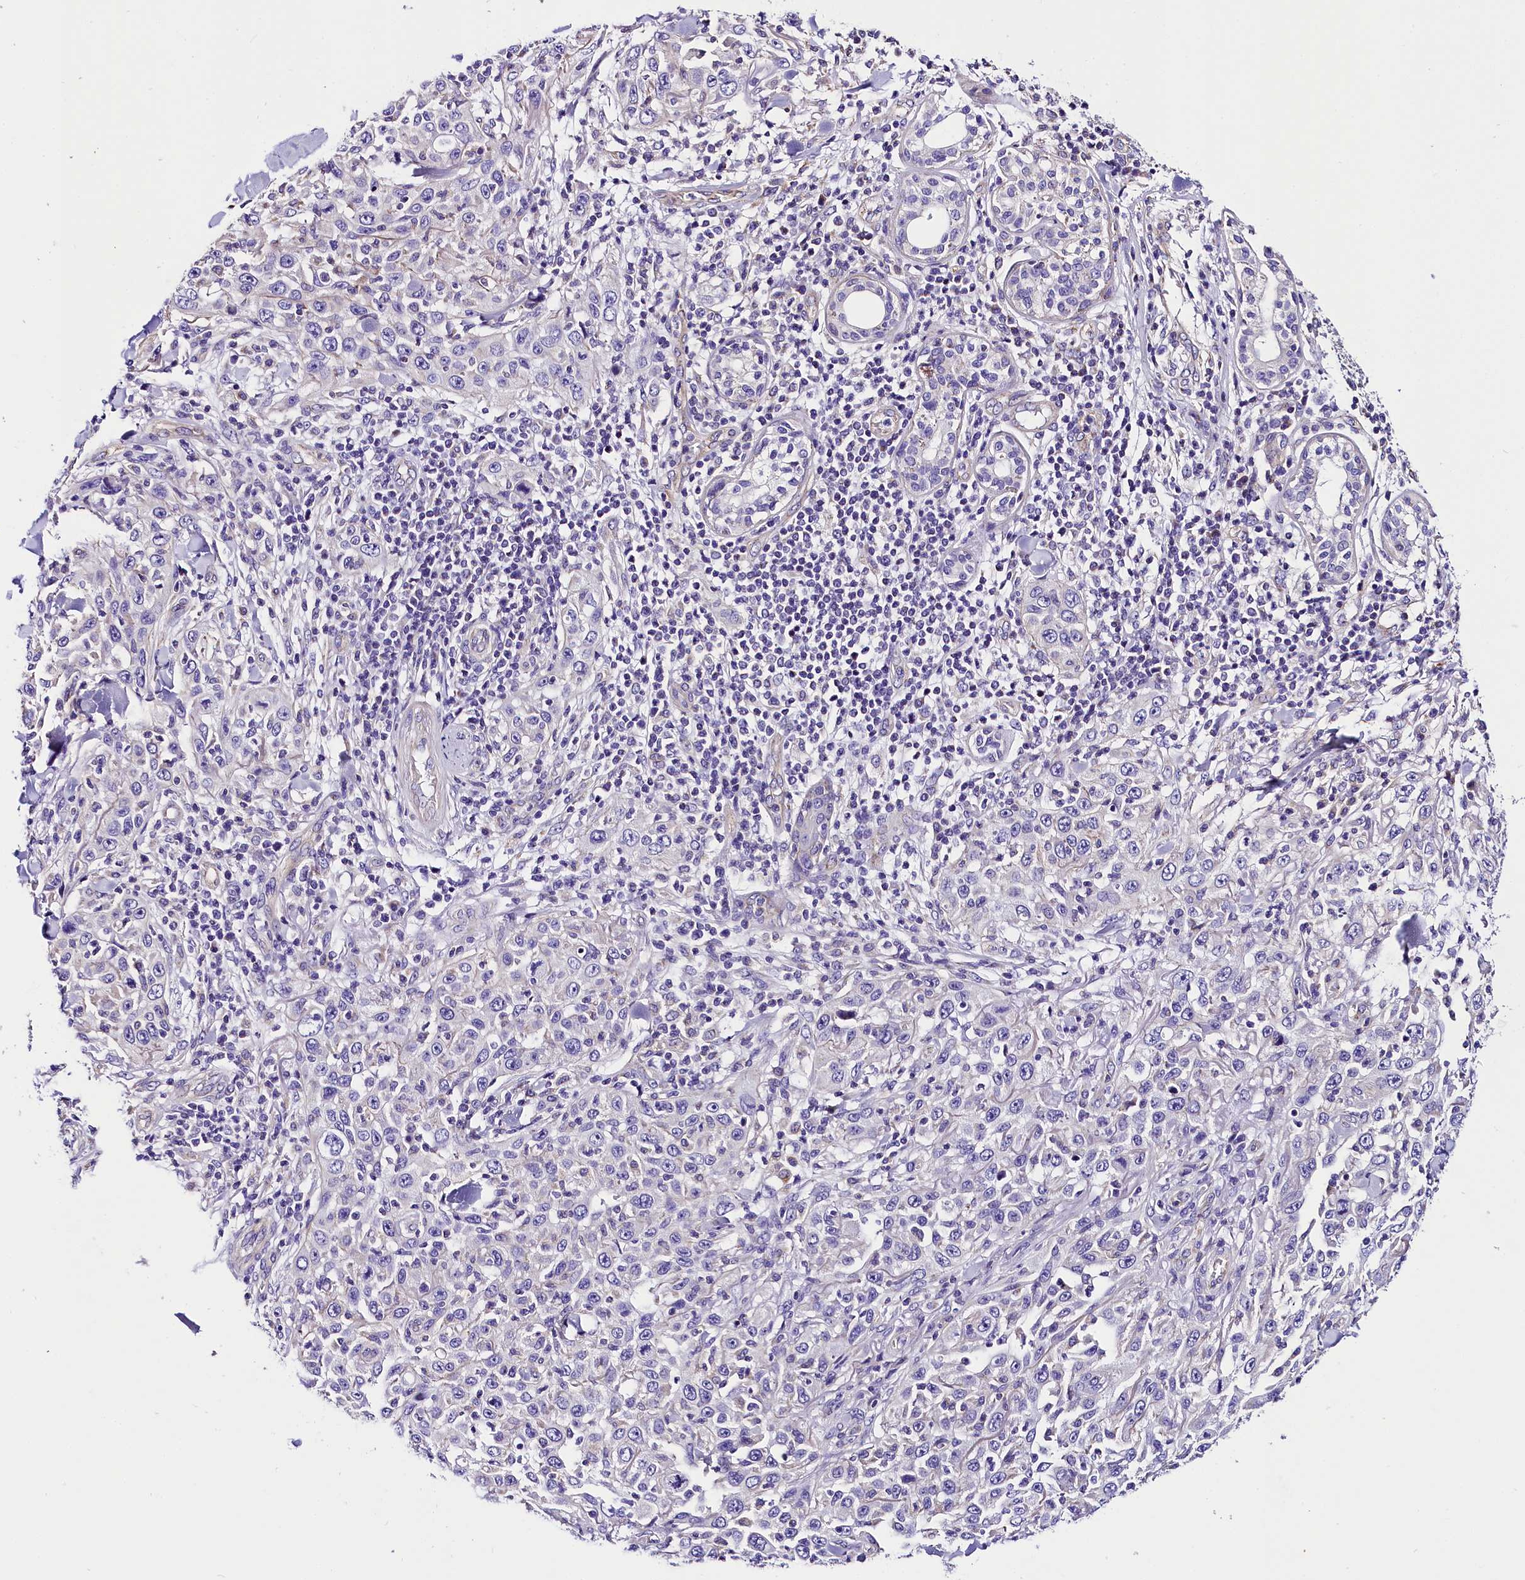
{"staining": {"intensity": "negative", "quantity": "none", "location": "none"}, "tissue": "skin cancer", "cell_type": "Tumor cells", "image_type": "cancer", "snomed": [{"axis": "morphology", "description": "Squamous cell carcinoma, NOS"}, {"axis": "topography", "description": "Skin"}], "caption": "This is an immunohistochemistry image of skin cancer (squamous cell carcinoma). There is no positivity in tumor cells.", "gene": "ACAA2", "patient": {"sex": "female", "age": 88}}